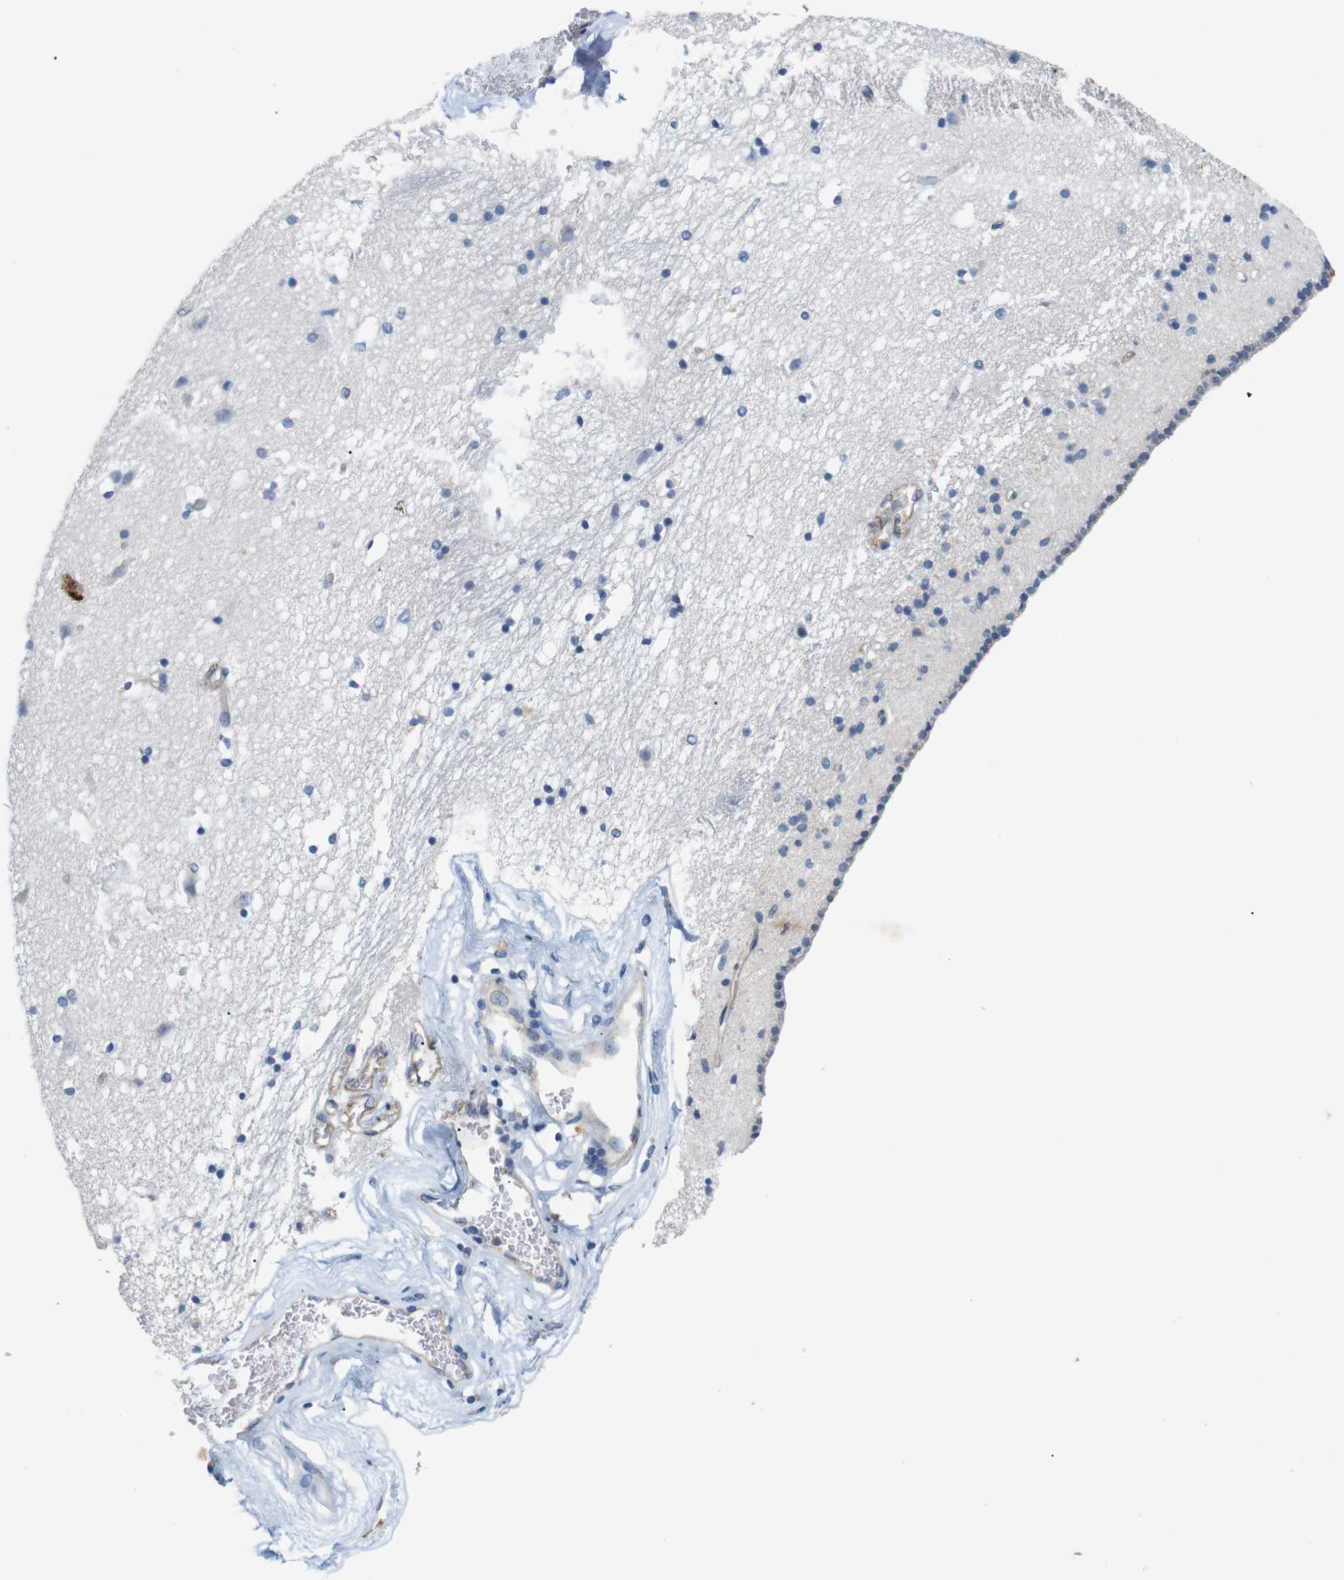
{"staining": {"intensity": "weak", "quantity": "<25%", "location": "cytoplasmic/membranous"}, "tissue": "caudate", "cell_type": "Glial cells", "image_type": "normal", "snomed": [{"axis": "morphology", "description": "Normal tissue, NOS"}, {"axis": "topography", "description": "Lateral ventricle wall"}], "caption": "The histopathology image reveals no significant positivity in glial cells of caudate.", "gene": "ITGA5", "patient": {"sex": "male", "age": 45}}